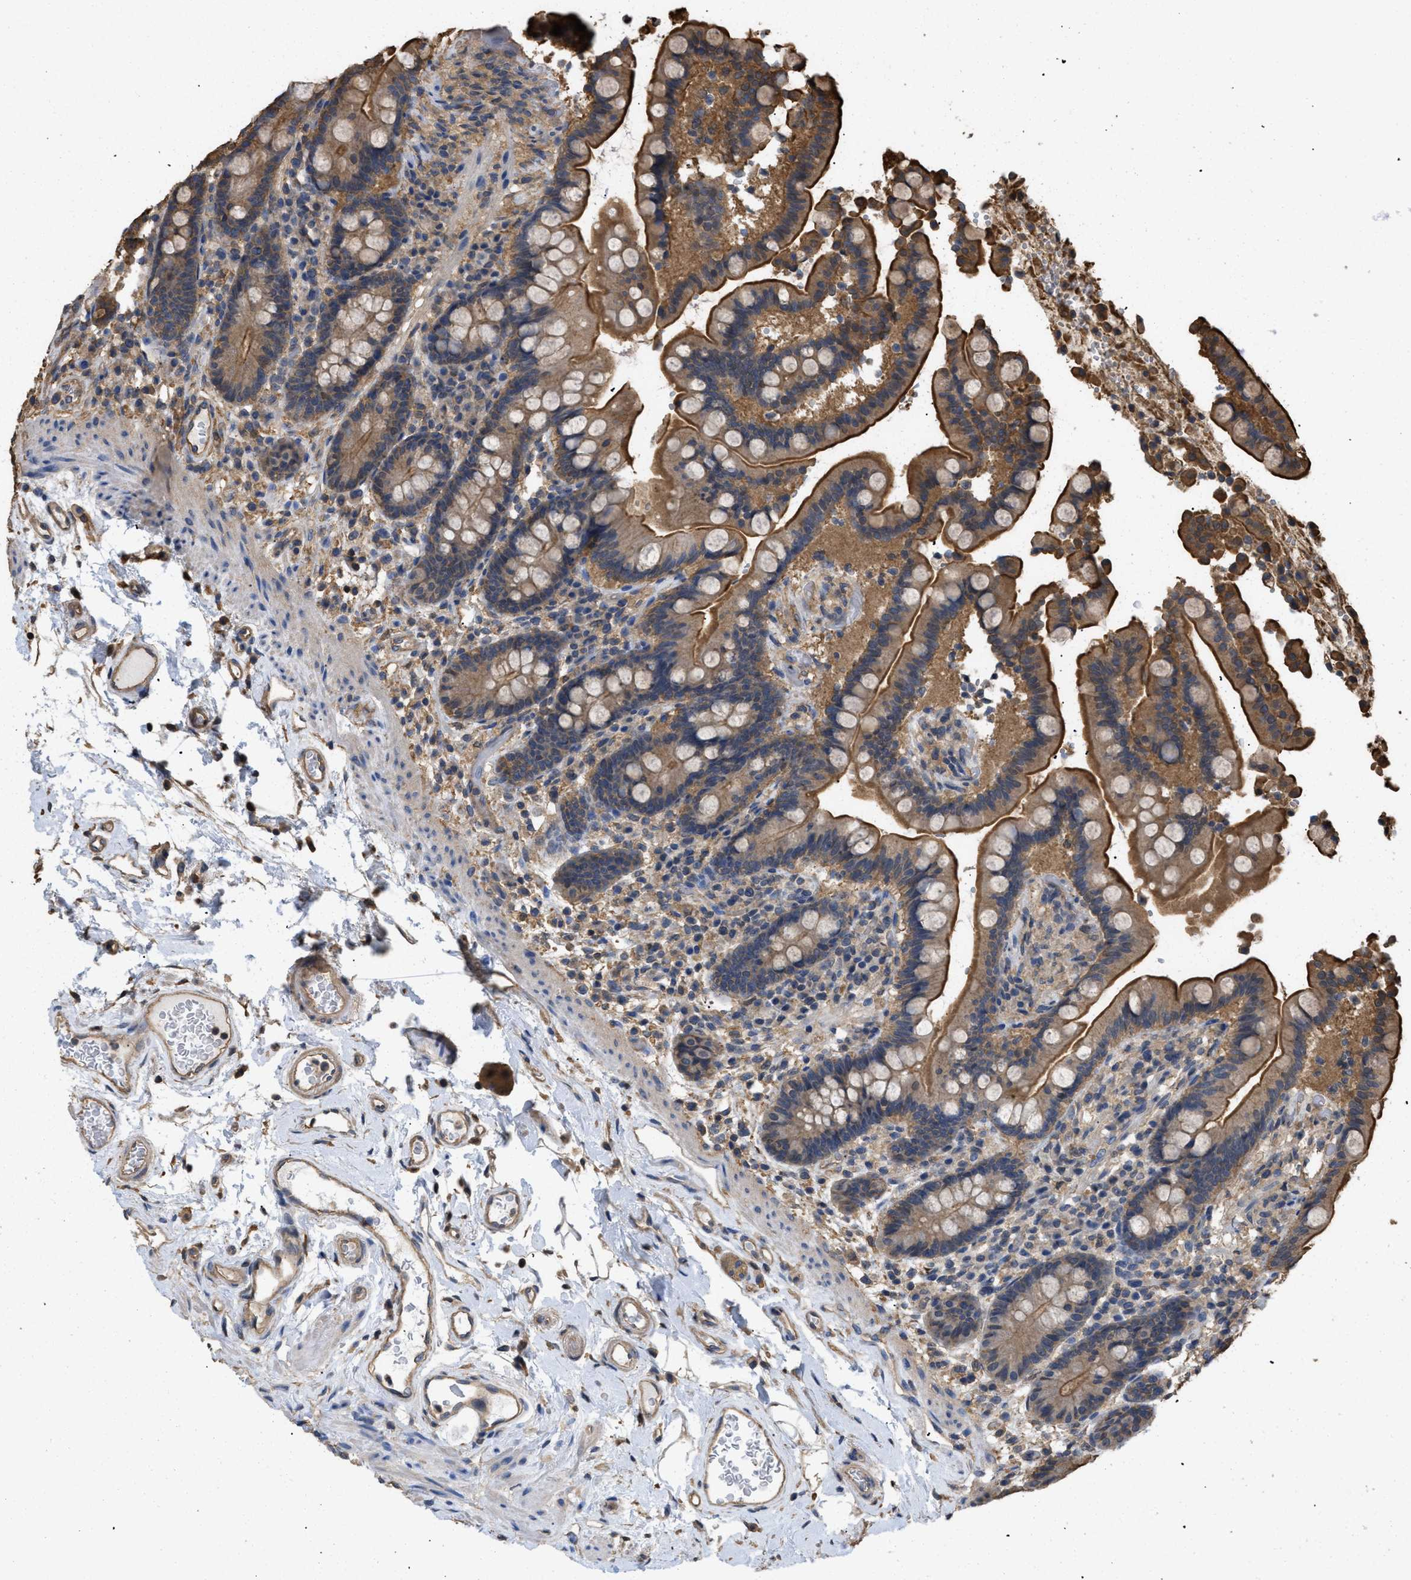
{"staining": {"intensity": "moderate", "quantity": ">75%", "location": "cytoplasmic/membranous"}, "tissue": "colon", "cell_type": "Endothelial cells", "image_type": "normal", "snomed": [{"axis": "morphology", "description": "Normal tissue, NOS"}, {"axis": "topography", "description": "Colon"}], "caption": "Colon stained with DAB immunohistochemistry (IHC) shows medium levels of moderate cytoplasmic/membranous positivity in approximately >75% of endothelial cells.", "gene": "CALM1", "patient": {"sex": "male", "age": 73}}